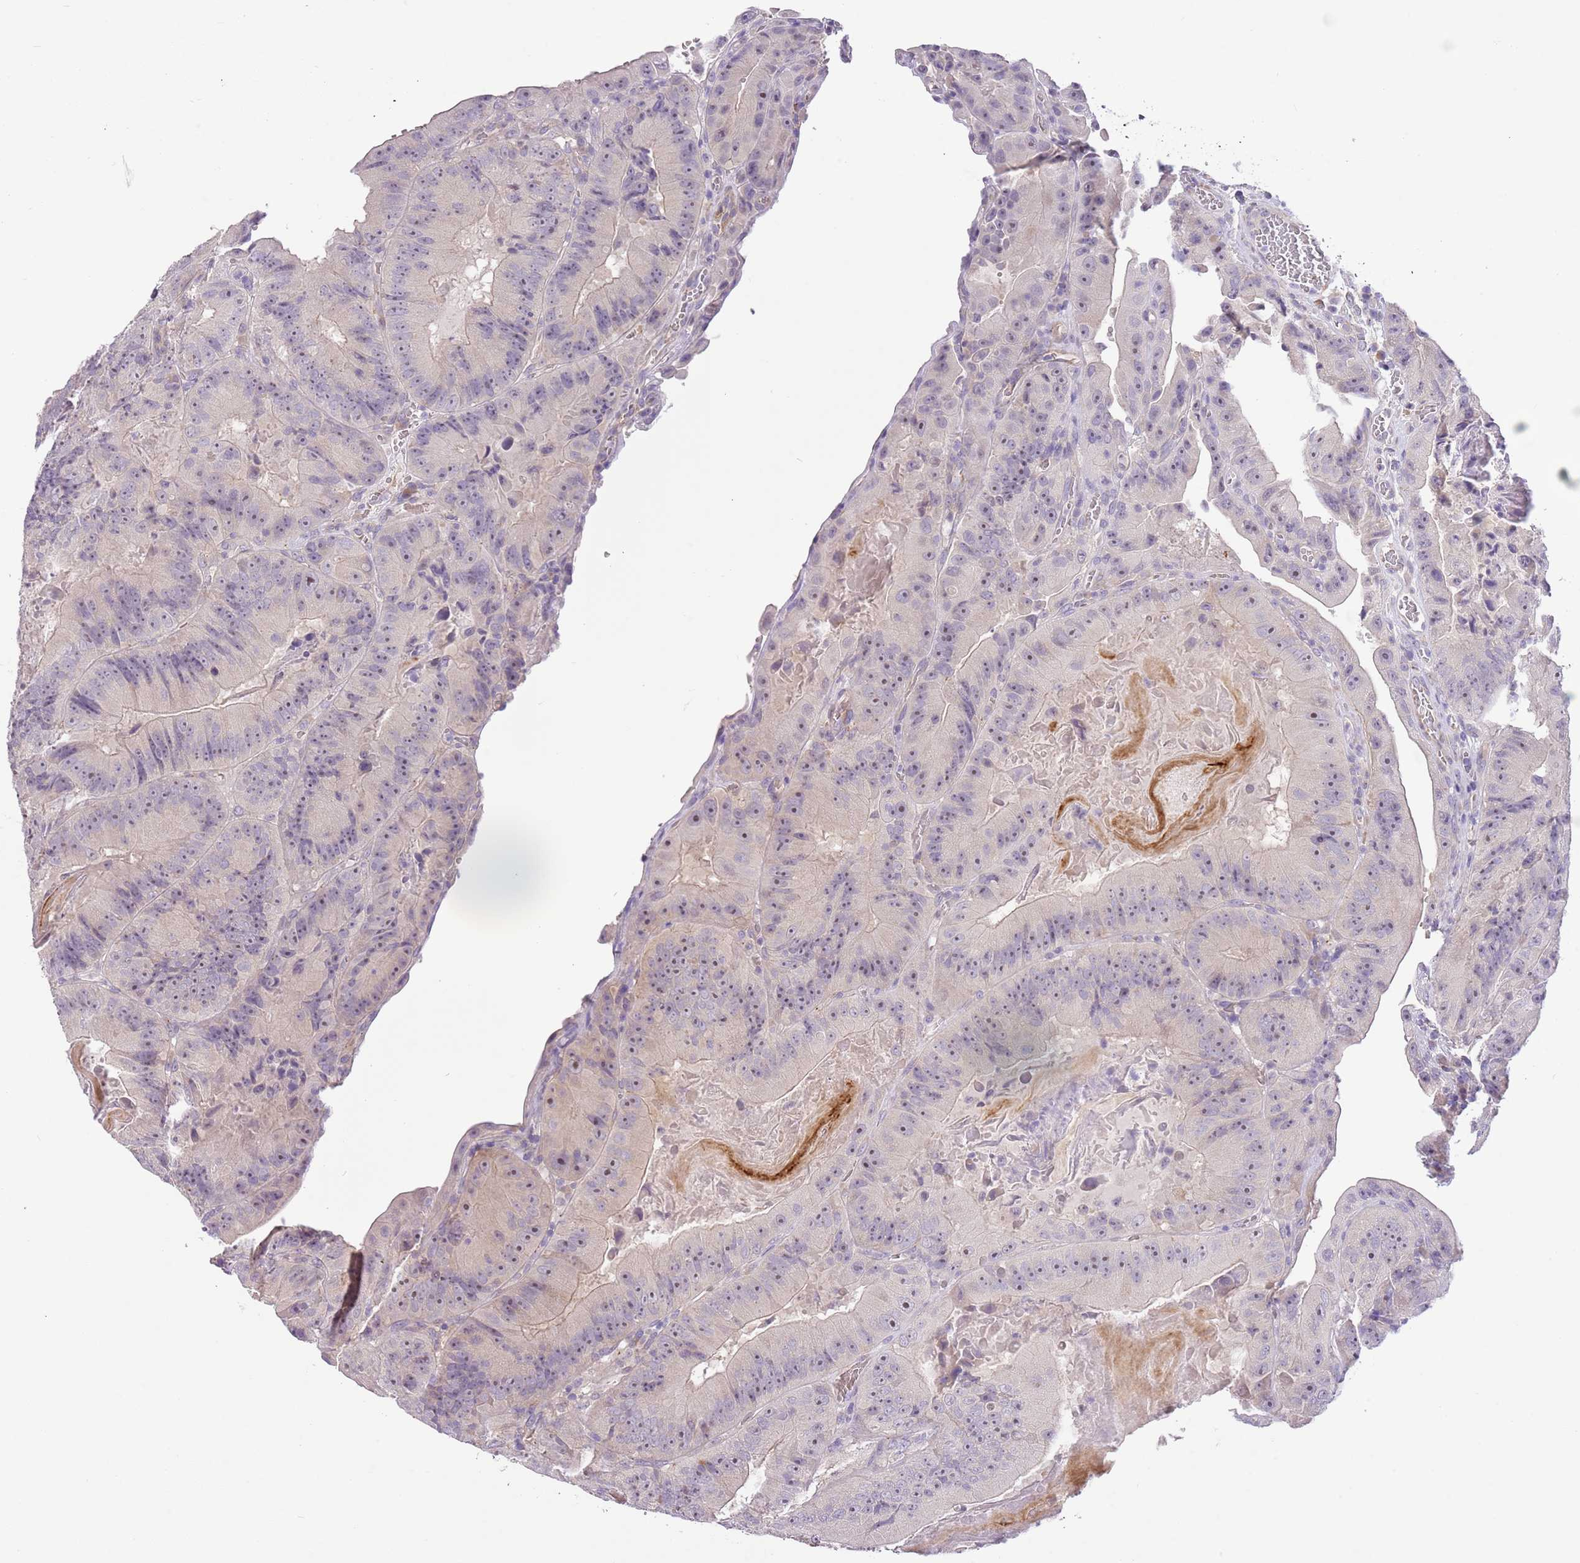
{"staining": {"intensity": "weak", "quantity": "<25%", "location": "nuclear"}, "tissue": "colorectal cancer", "cell_type": "Tumor cells", "image_type": "cancer", "snomed": [{"axis": "morphology", "description": "Adenocarcinoma, NOS"}, {"axis": "topography", "description": "Colon"}], "caption": "DAB immunohistochemical staining of adenocarcinoma (colorectal) exhibits no significant staining in tumor cells. (Brightfield microscopy of DAB (3,3'-diaminobenzidine) immunohistochemistry (IHC) at high magnification).", "gene": "RFK", "patient": {"sex": "female", "age": 86}}